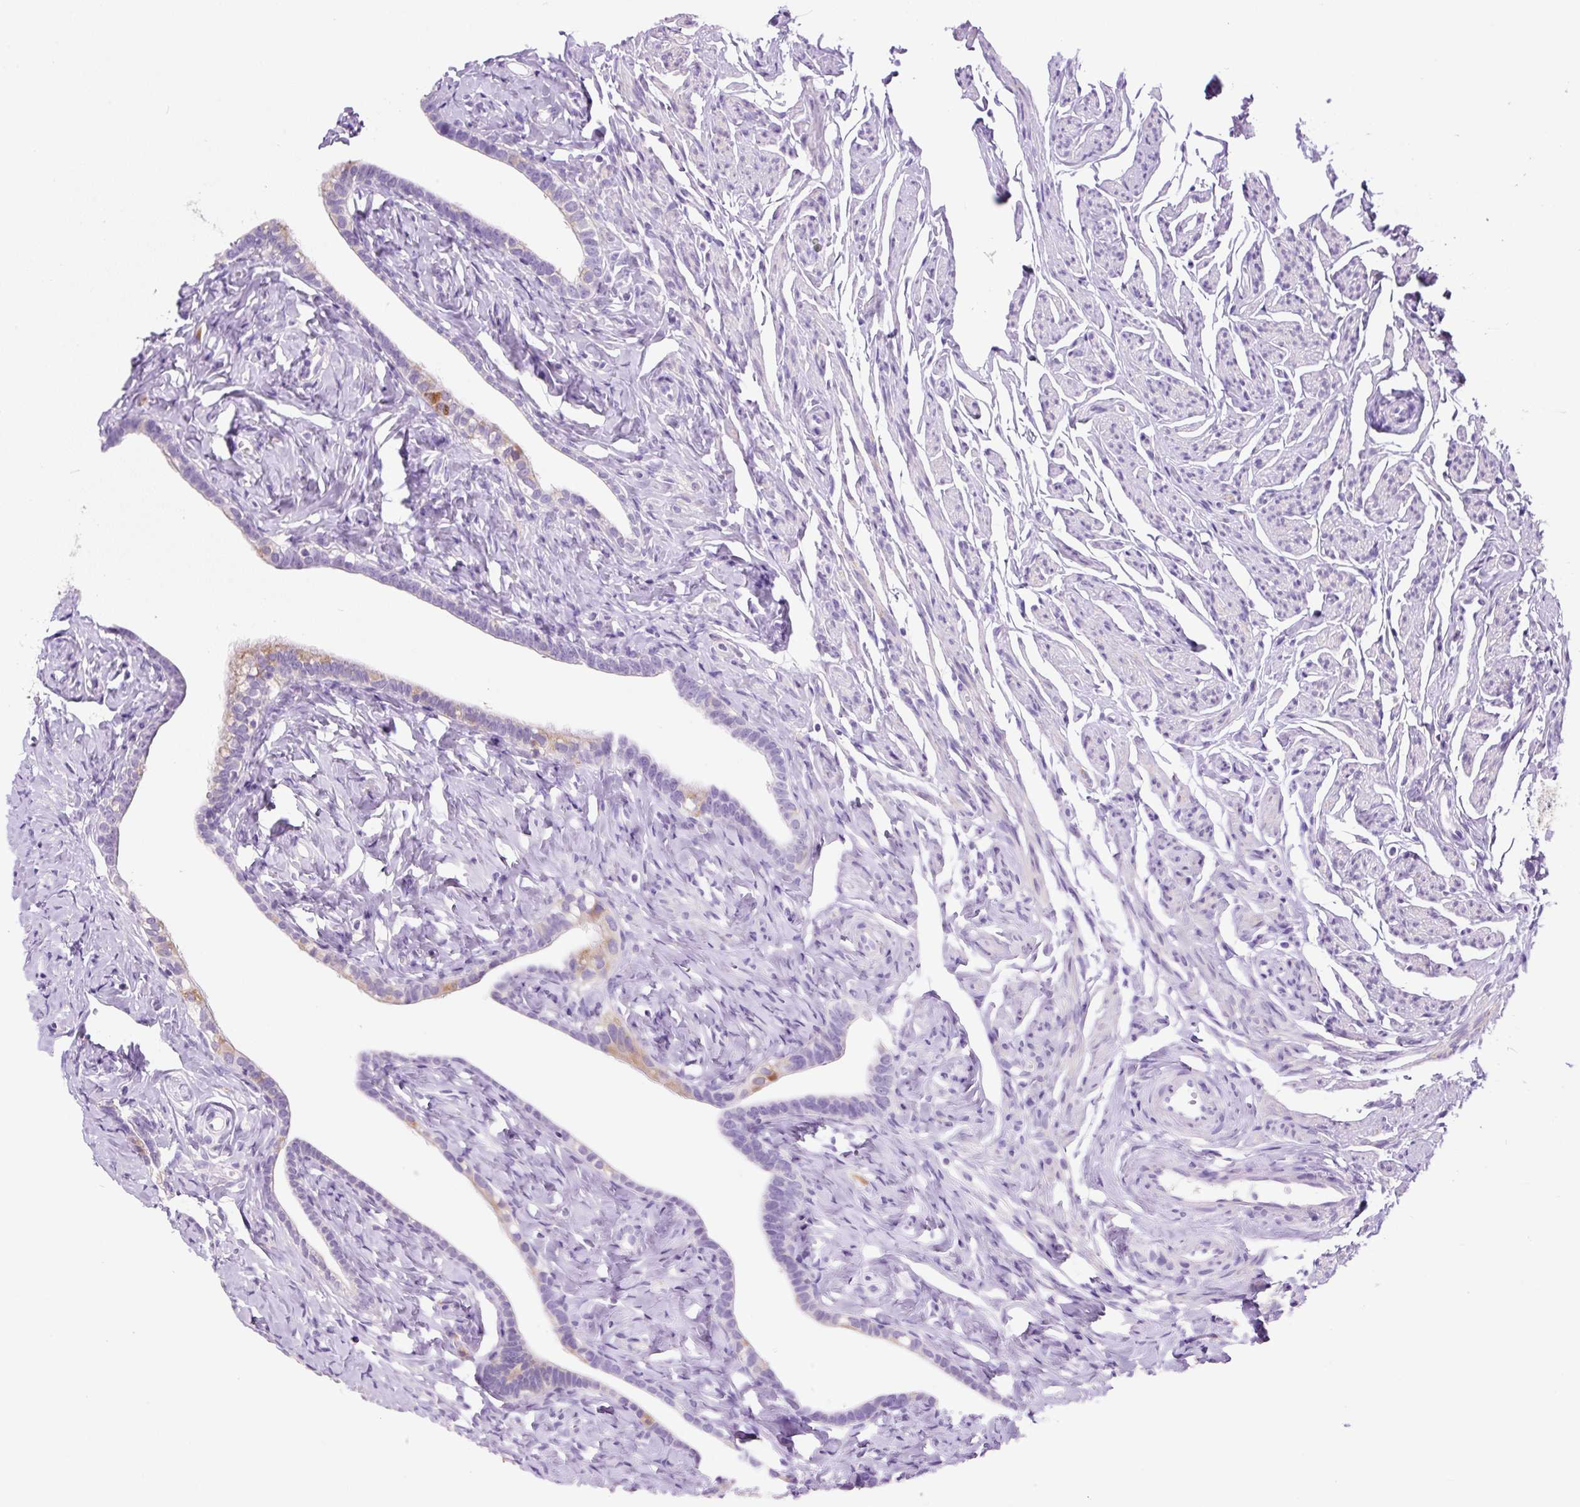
{"staining": {"intensity": "weak", "quantity": "<25%", "location": "cytoplasmic/membranous"}, "tissue": "fallopian tube", "cell_type": "Glandular cells", "image_type": "normal", "snomed": [{"axis": "morphology", "description": "Normal tissue, NOS"}, {"axis": "topography", "description": "Fallopian tube"}], "caption": "Human fallopian tube stained for a protein using IHC reveals no expression in glandular cells.", "gene": "NDST3", "patient": {"sex": "female", "age": 66}}